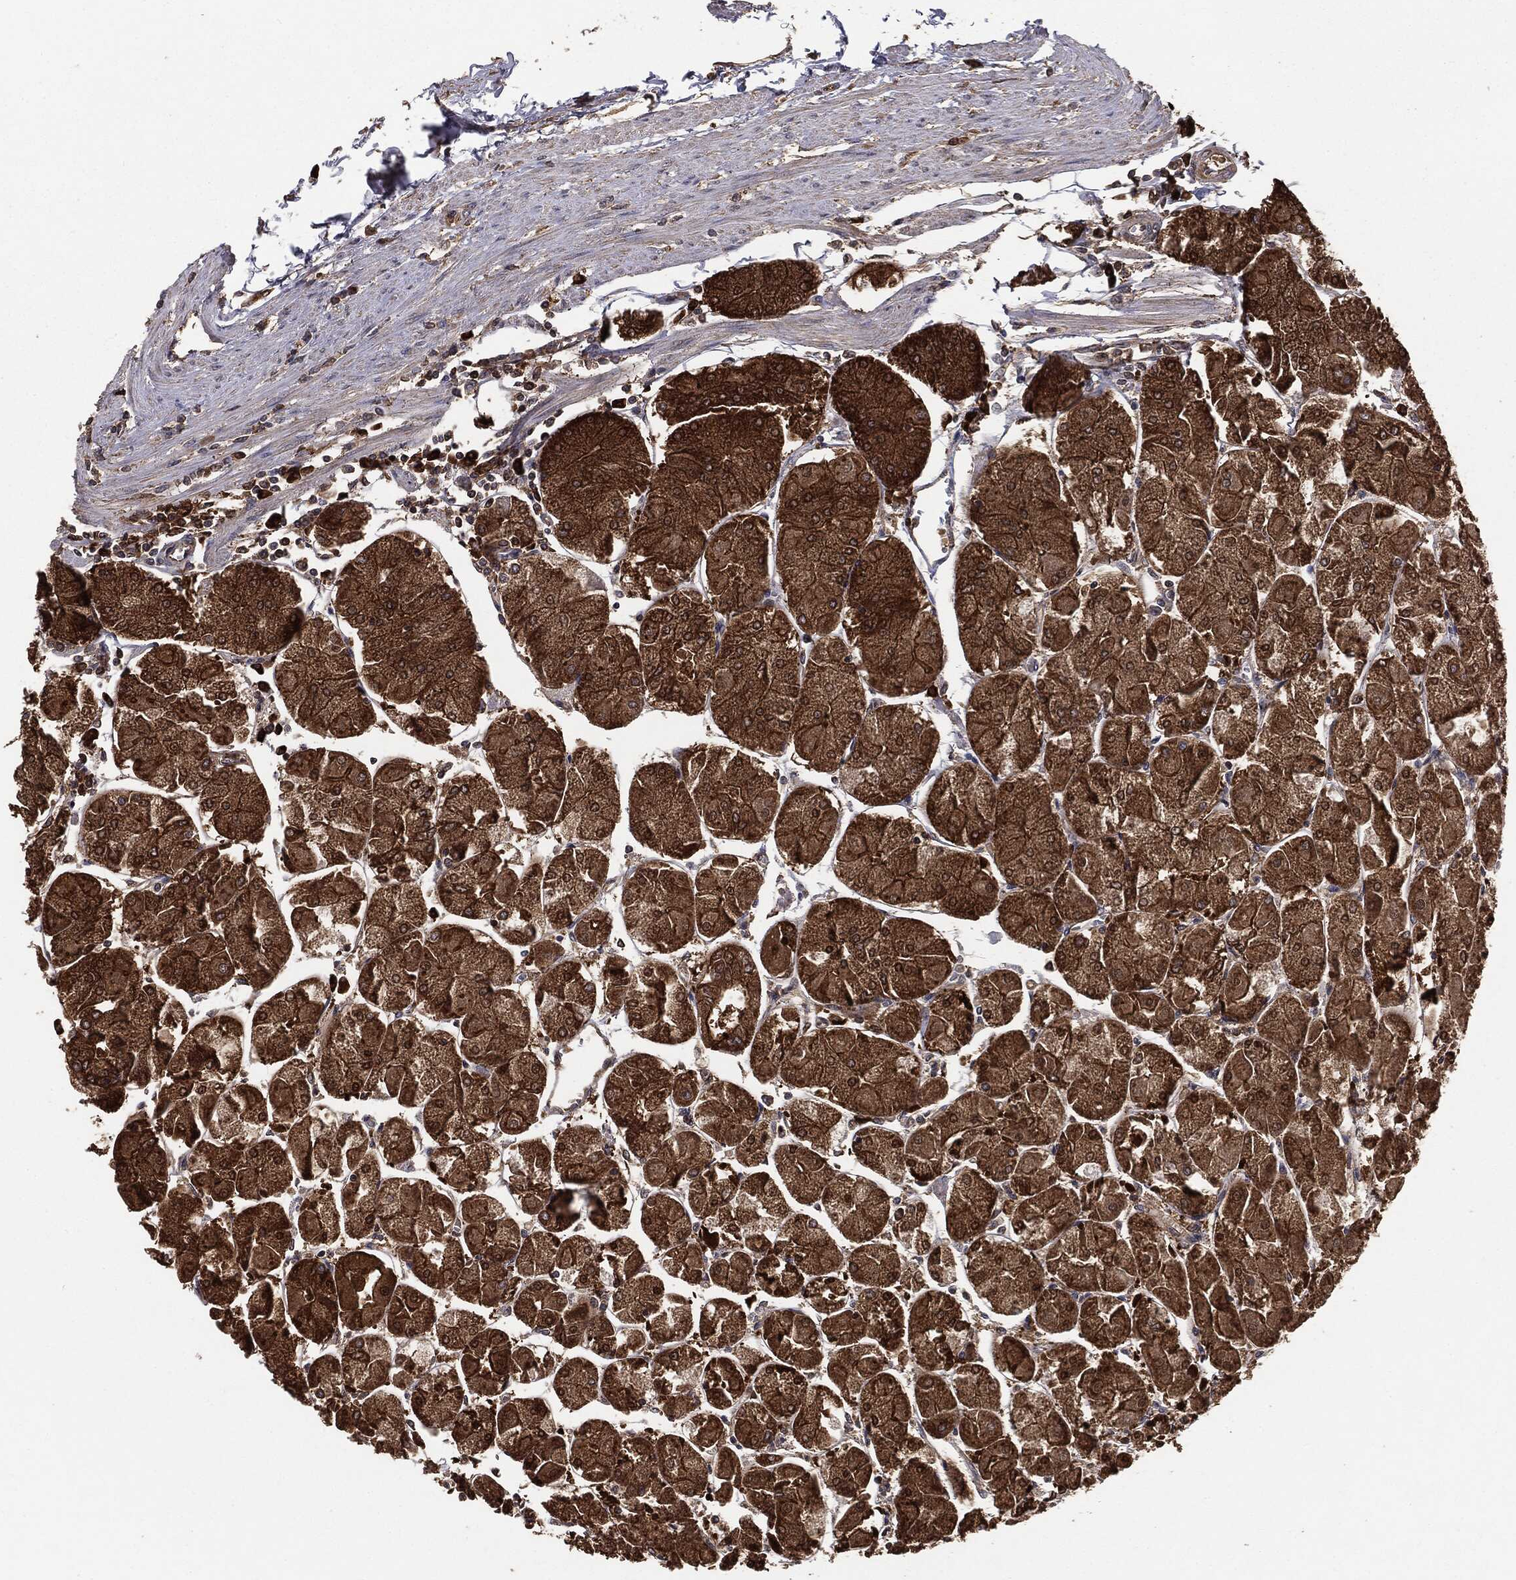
{"staining": {"intensity": "strong", "quantity": ">75%", "location": "cytoplasmic/membranous"}, "tissue": "stomach", "cell_type": "Glandular cells", "image_type": "normal", "snomed": [{"axis": "morphology", "description": "Normal tissue, NOS"}, {"axis": "topography", "description": "Stomach"}], "caption": "A high amount of strong cytoplasmic/membranous staining is identified in approximately >75% of glandular cells in normal stomach.", "gene": "NME1", "patient": {"sex": "male", "age": 70}}